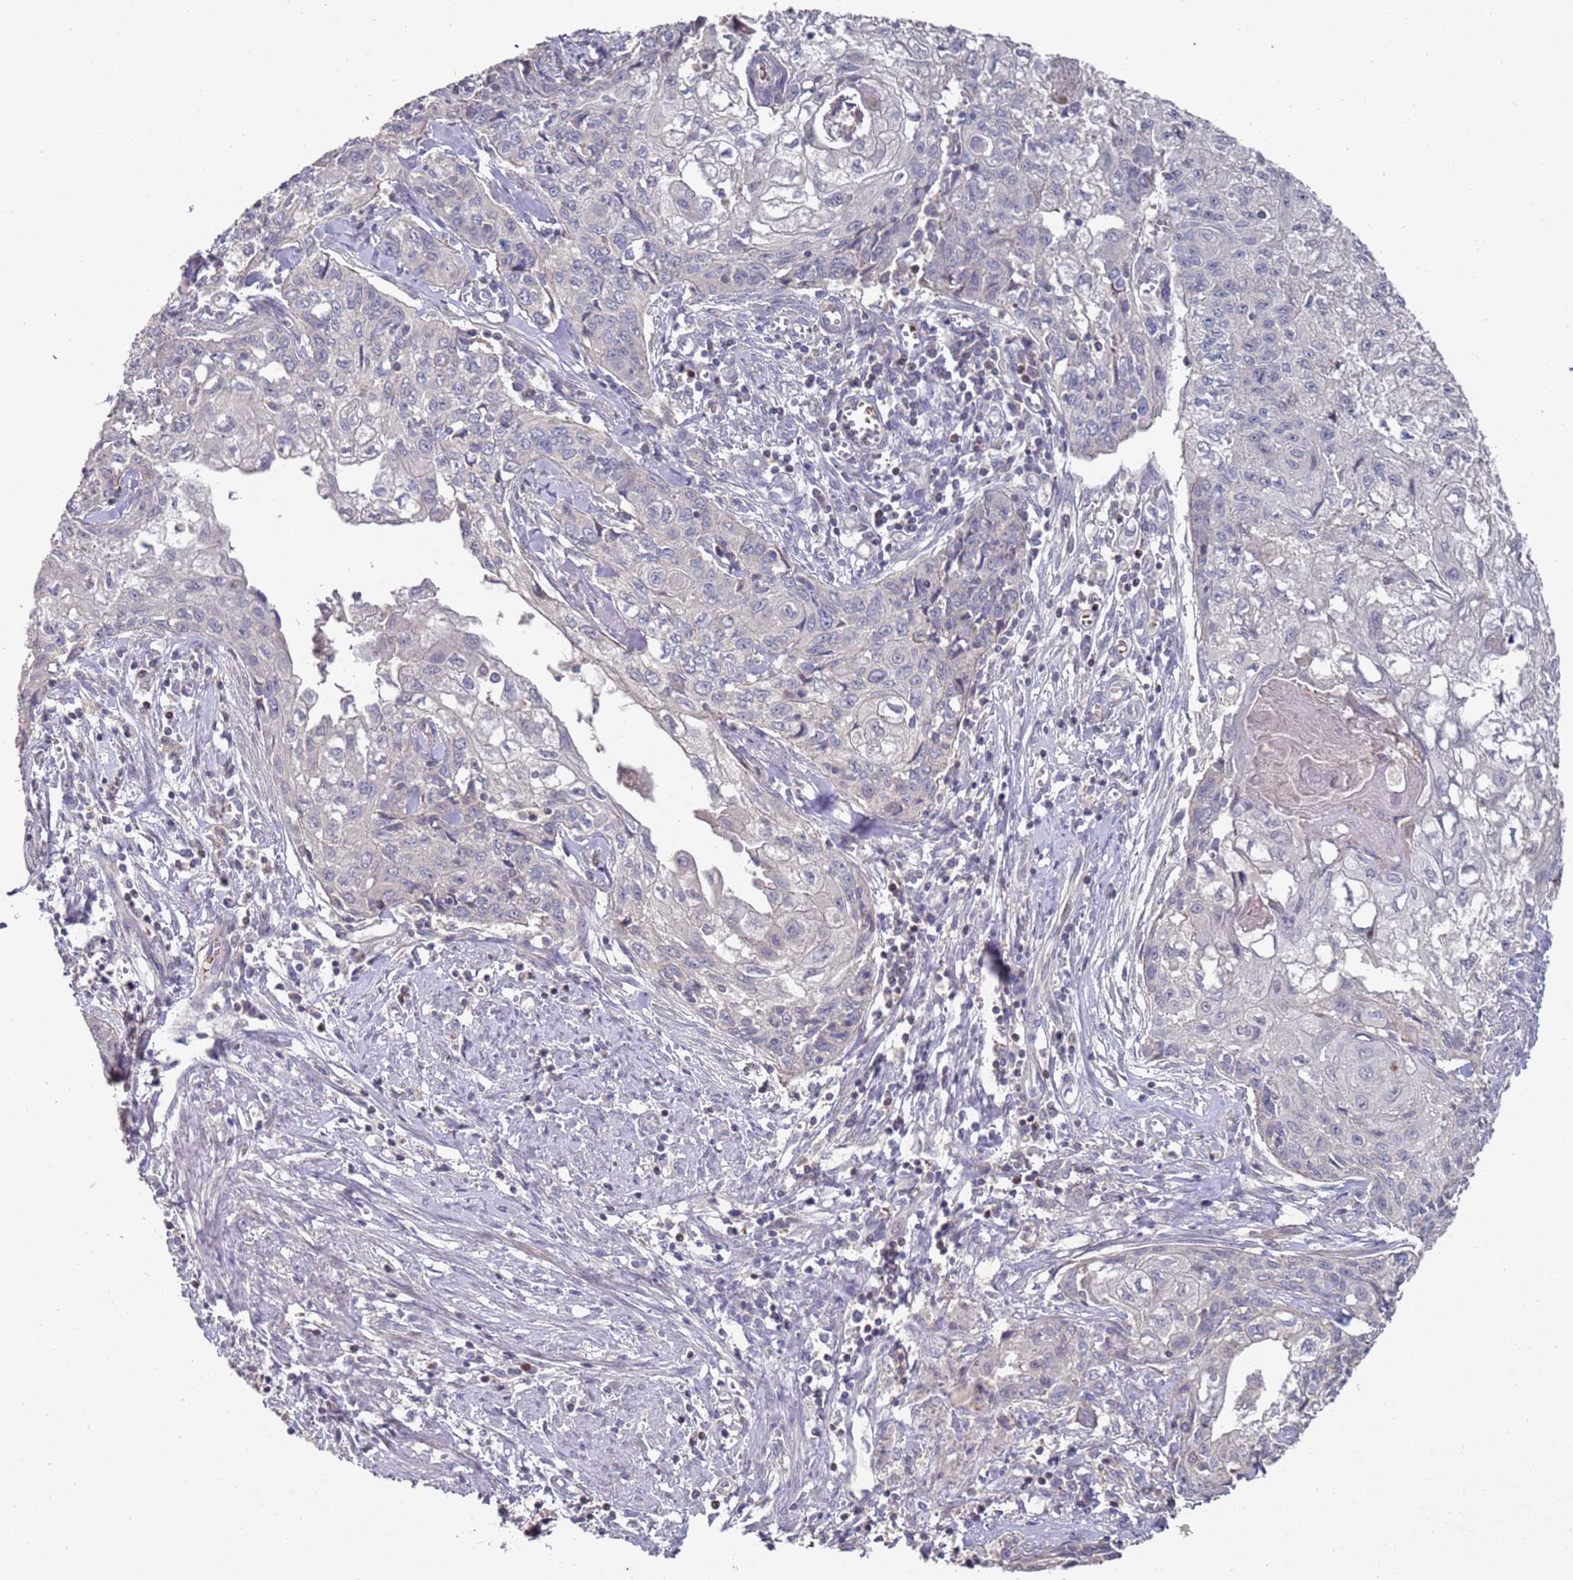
{"staining": {"intensity": "negative", "quantity": "none", "location": "none"}, "tissue": "cervical cancer", "cell_type": "Tumor cells", "image_type": "cancer", "snomed": [{"axis": "morphology", "description": "Squamous cell carcinoma, NOS"}, {"axis": "topography", "description": "Cervix"}], "caption": "IHC of cervical cancer reveals no positivity in tumor cells.", "gene": "LACC1", "patient": {"sex": "female", "age": 67}}